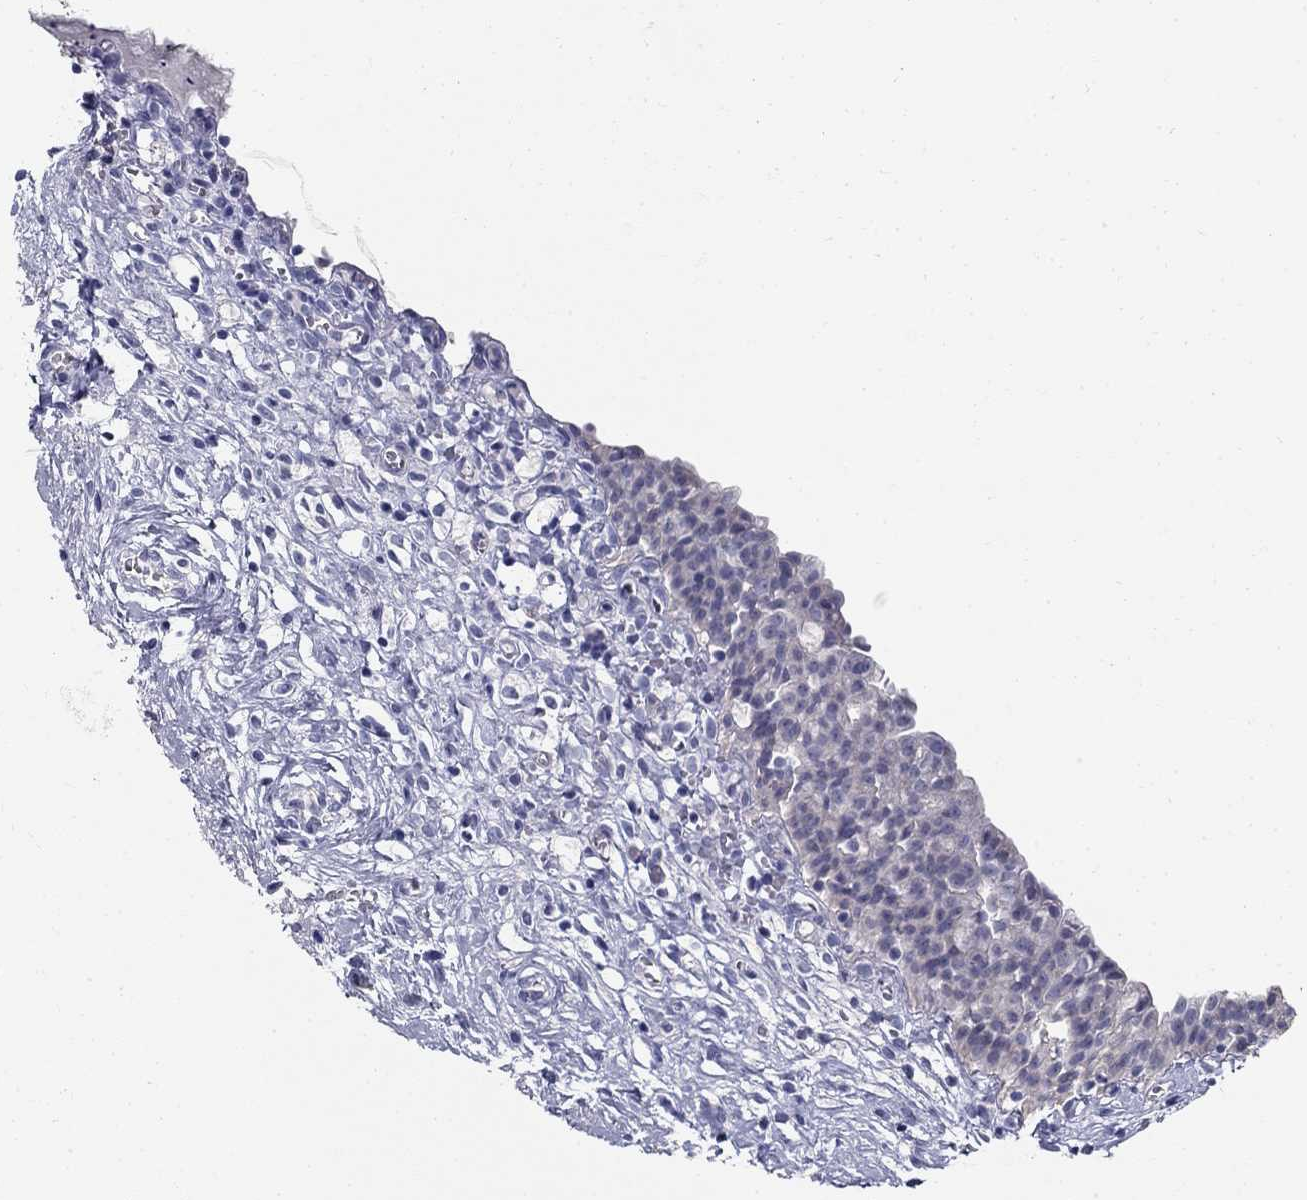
{"staining": {"intensity": "negative", "quantity": "none", "location": "none"}, "tissue": "urinary bladder", "cell_type": "Urothelial cells", "image_type": "normal", "snomed": [{"axis": "morphology", "description": "Normal tissue, NOS"}, {"axis": "topography", "description": "Urinary bladder"}], "caption": "IHC photomicrograph of benign urinary bladder stained for a protein (brown), which displays no staining in urothelial cells.", "gene": "ENSG00000290147", "patient": {"sex": "male", "age": 76}}